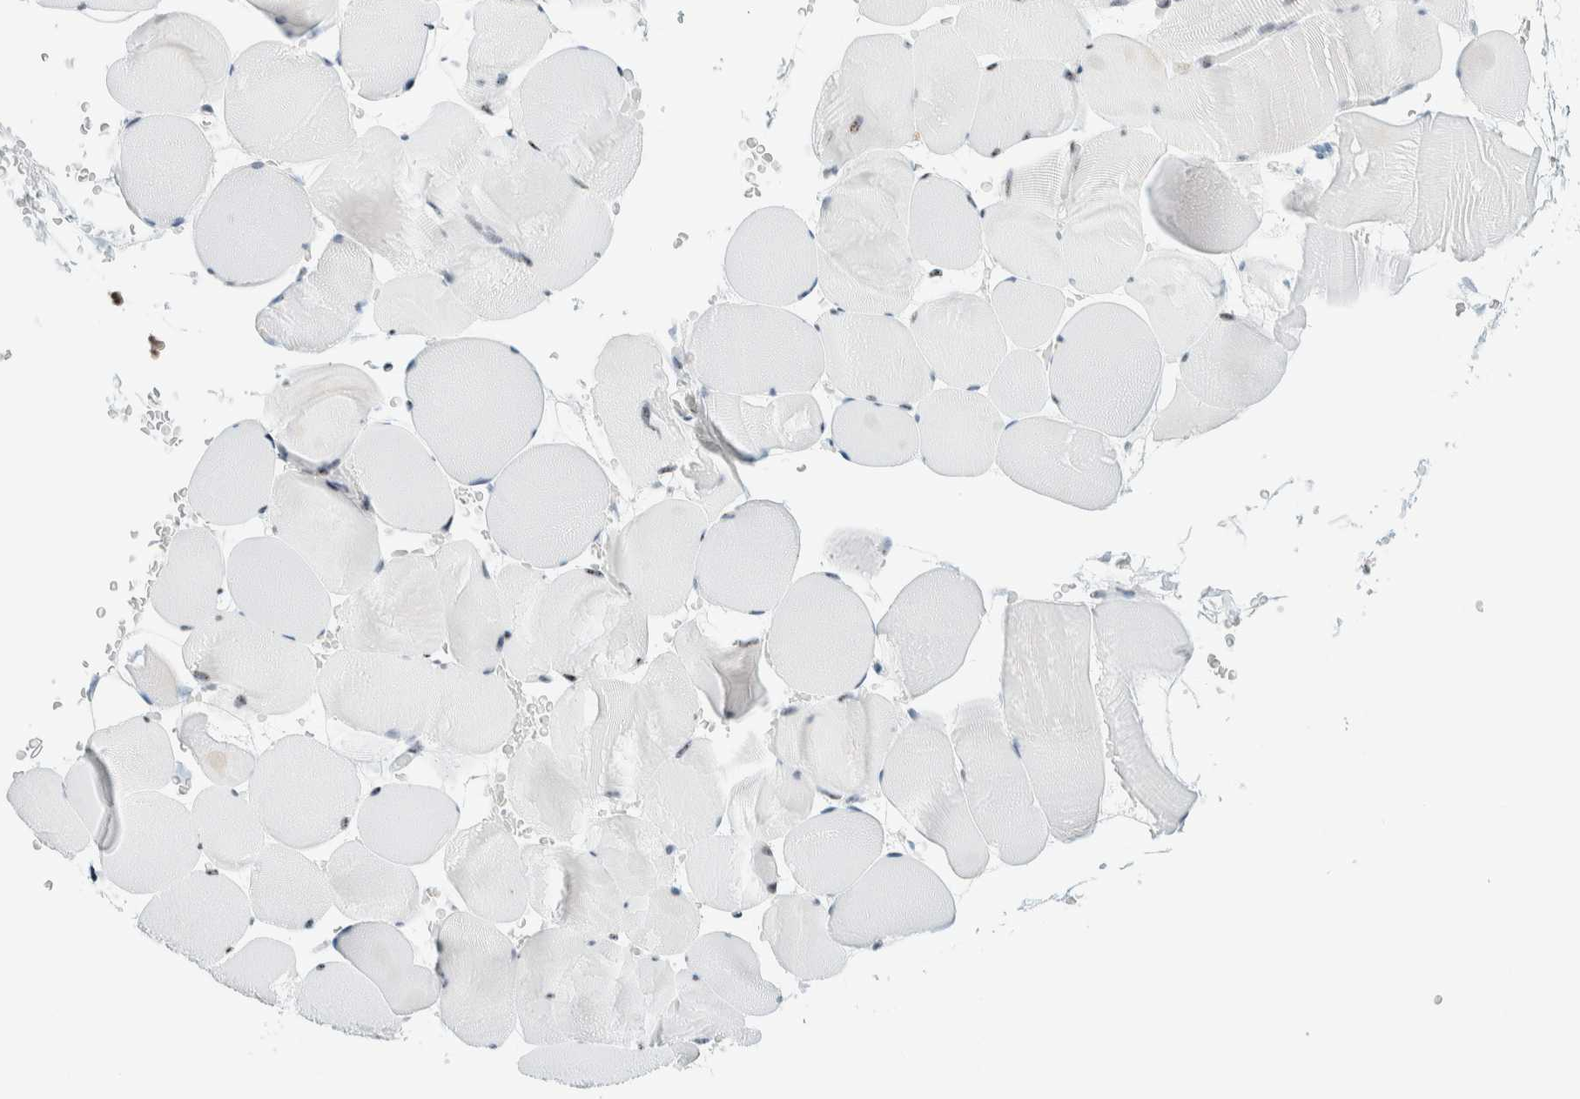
{"staining": {"intensity": "weak", "quantity": "<25%", "location": "nuclear"}, "tissue": "skeletal muscle", "cell_type": "Myocytes", "image_type": "normal", "snomed": [{"axis": "morphology", "description": "Normal tissue, NOS"}, {"axis": "topography", "description": "Skeletal muscle"}], "caption": "Immunohistochemical staining of normal human skeletal muscle reveals no significant expression in myocytes.", "gene": "CYSRT1", "patient": {"sex": "male", "age": 62}}